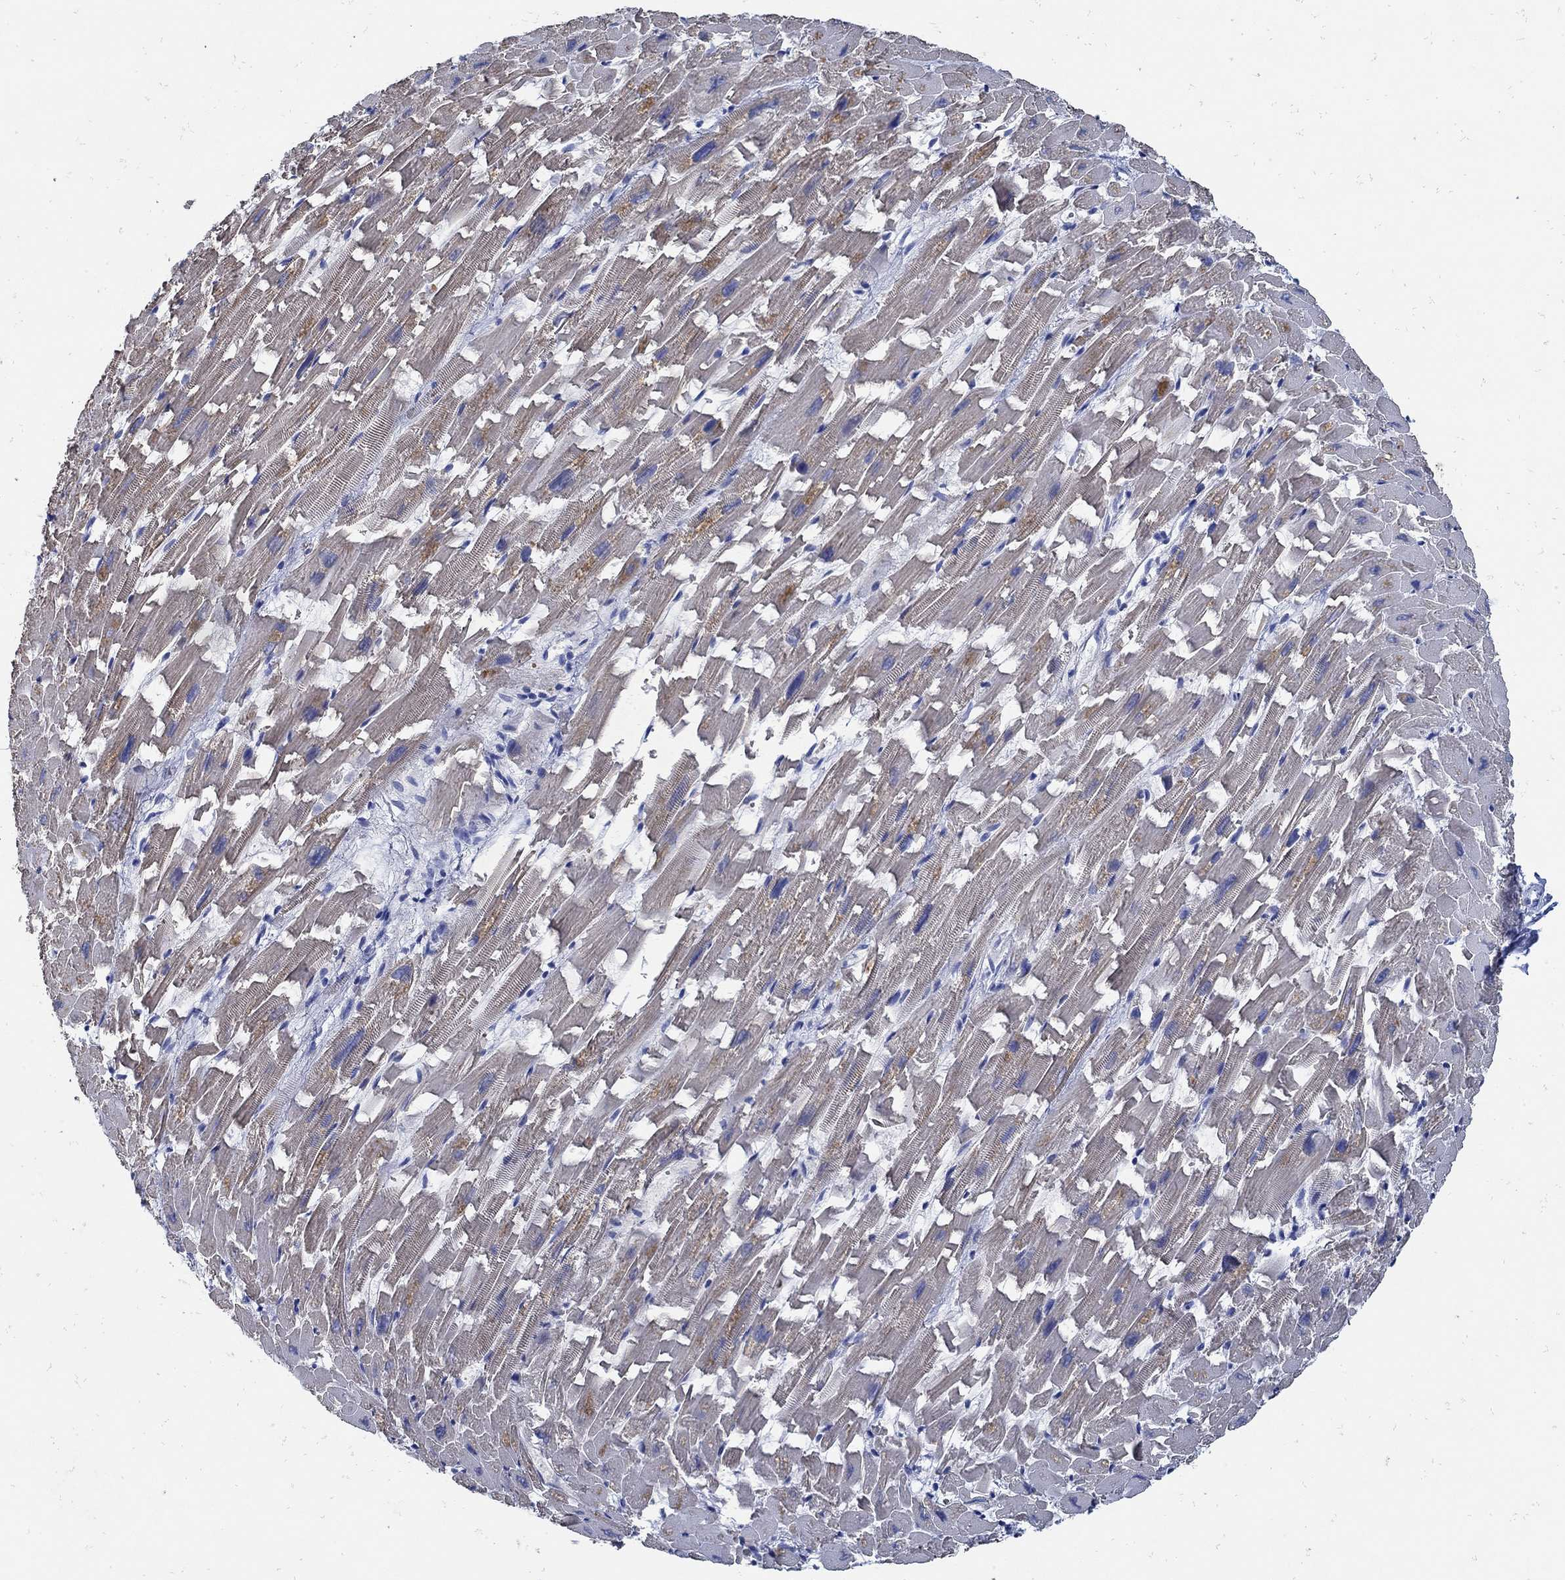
{"staining": {"intensity": "weak", "quantity": "25%-75%", "location": "cytoplasmic/membranous"}, "tissue": "heart muscle", "cell_type": "Cardiomyocytes", "image_type": "normal", "snomed": [{"axis": "morphology", "description": "Normal tissue, NOS"}, {"axis": "topography", "description": "Heart"}], "caption": "An immunohistochemistry photomicrograph of unremarkable tissue is shown. Protein staining in brown labels weak cytoplasmic/membranous positivity in heart muscle within cardiomyocytes. The staining was performed using DAB (3,3'-diaminobenzidine), with brown indicating positive protein expression. Nuclei are stained blue with hematoxylin.", "gene": "NOS1", "patient": {"sex": "female", "age": 64}}